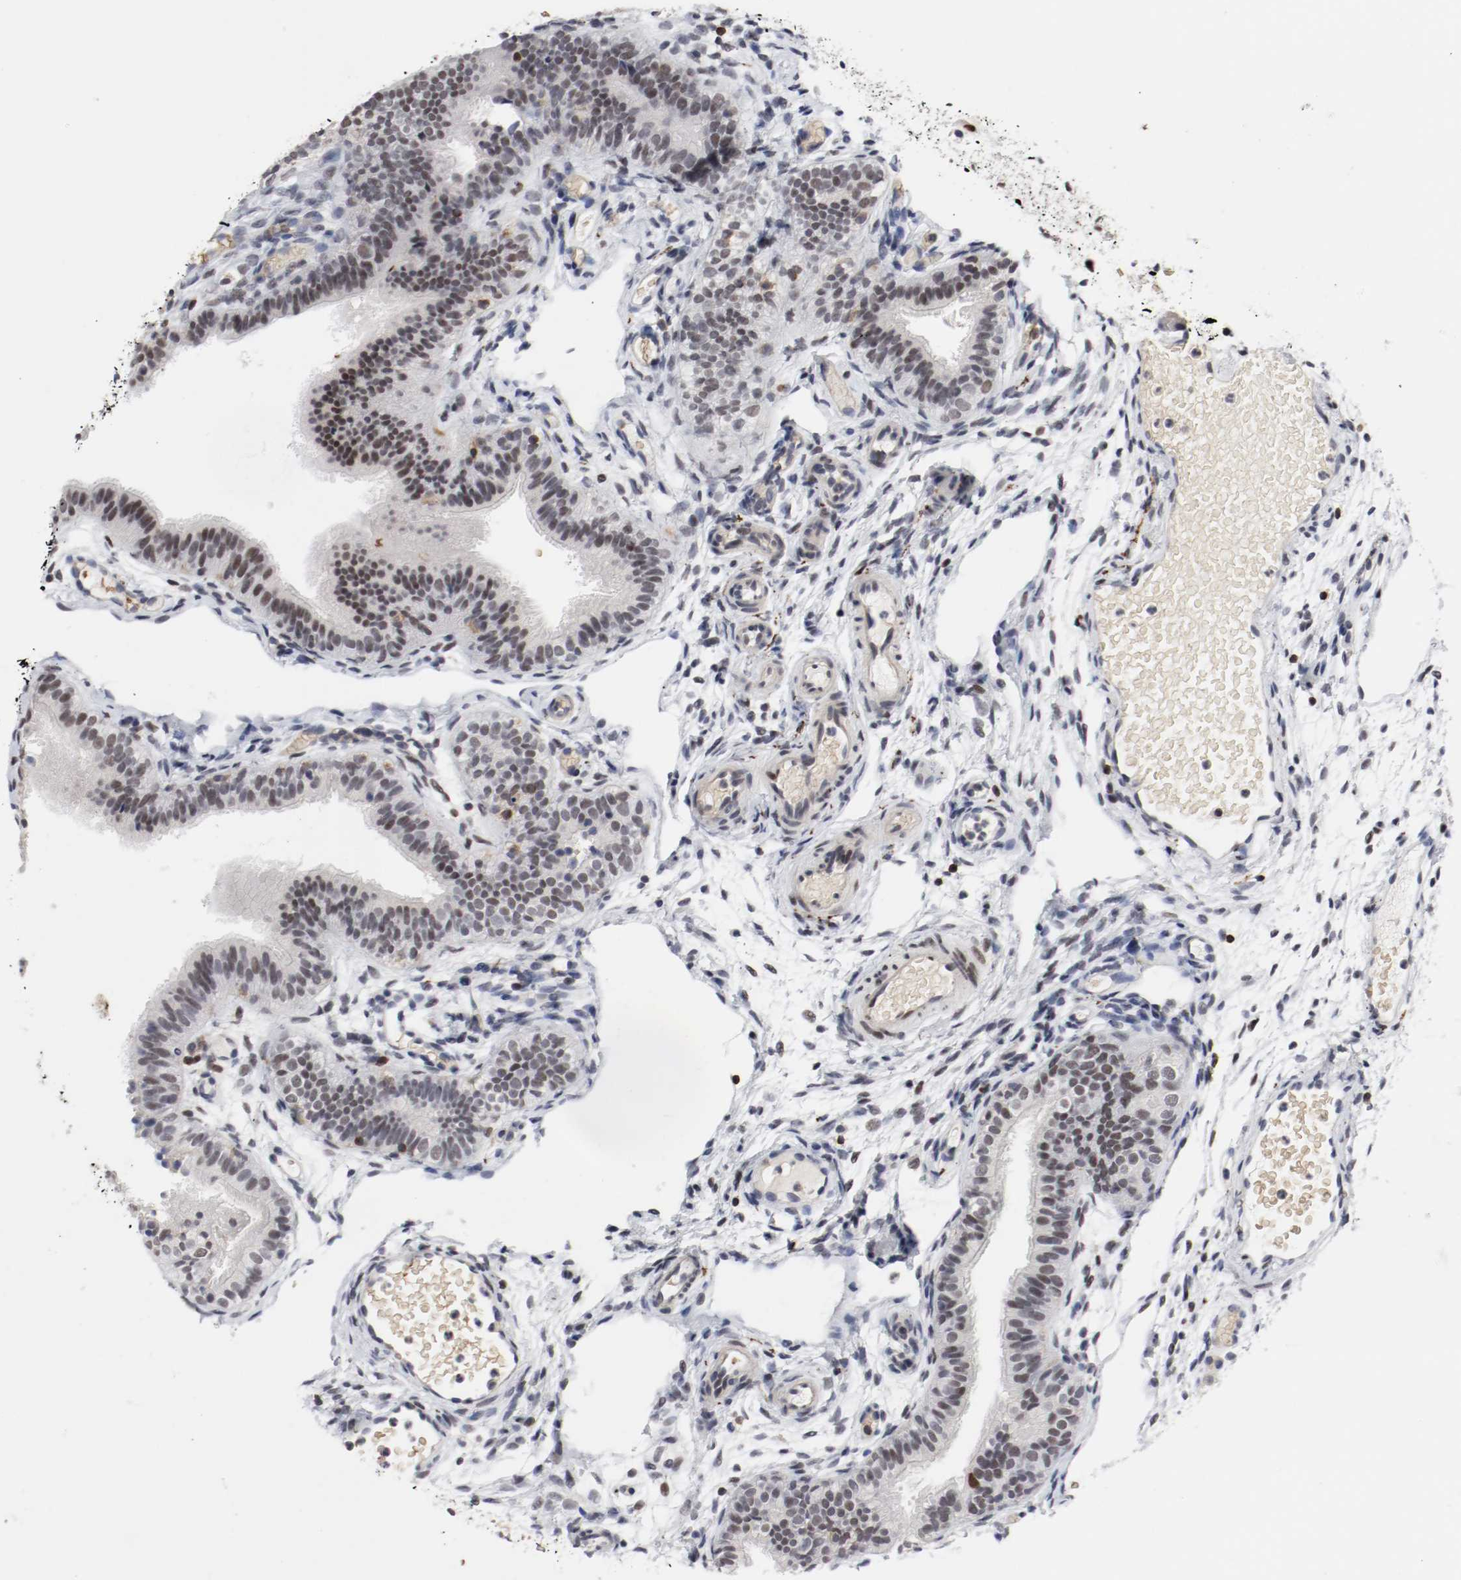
{"staining": {"intensity": "weak", "quantity": "25%-75%", "location": "nuclear"}, "tissue": "fallopian tube", "cell_type": "Glandular cells", "image_type": "normal", "snomed": [{"axis": "morphology", "description": "Normal tissue, NOS"}, {"axis": "morphology", "description": "Dermoid, NOS"}, {"axis": "topography", "description": "Fallopian tube"}], "caption": "High-power microscopy captured an immunohistochemistry (IHC) micrograph of normal fallopian tube, revealing weak nuclear staining in approximately 25%-75% of glandular cells.", "gene": "JUND", "patient": {"sex": "female", "age": 33}}